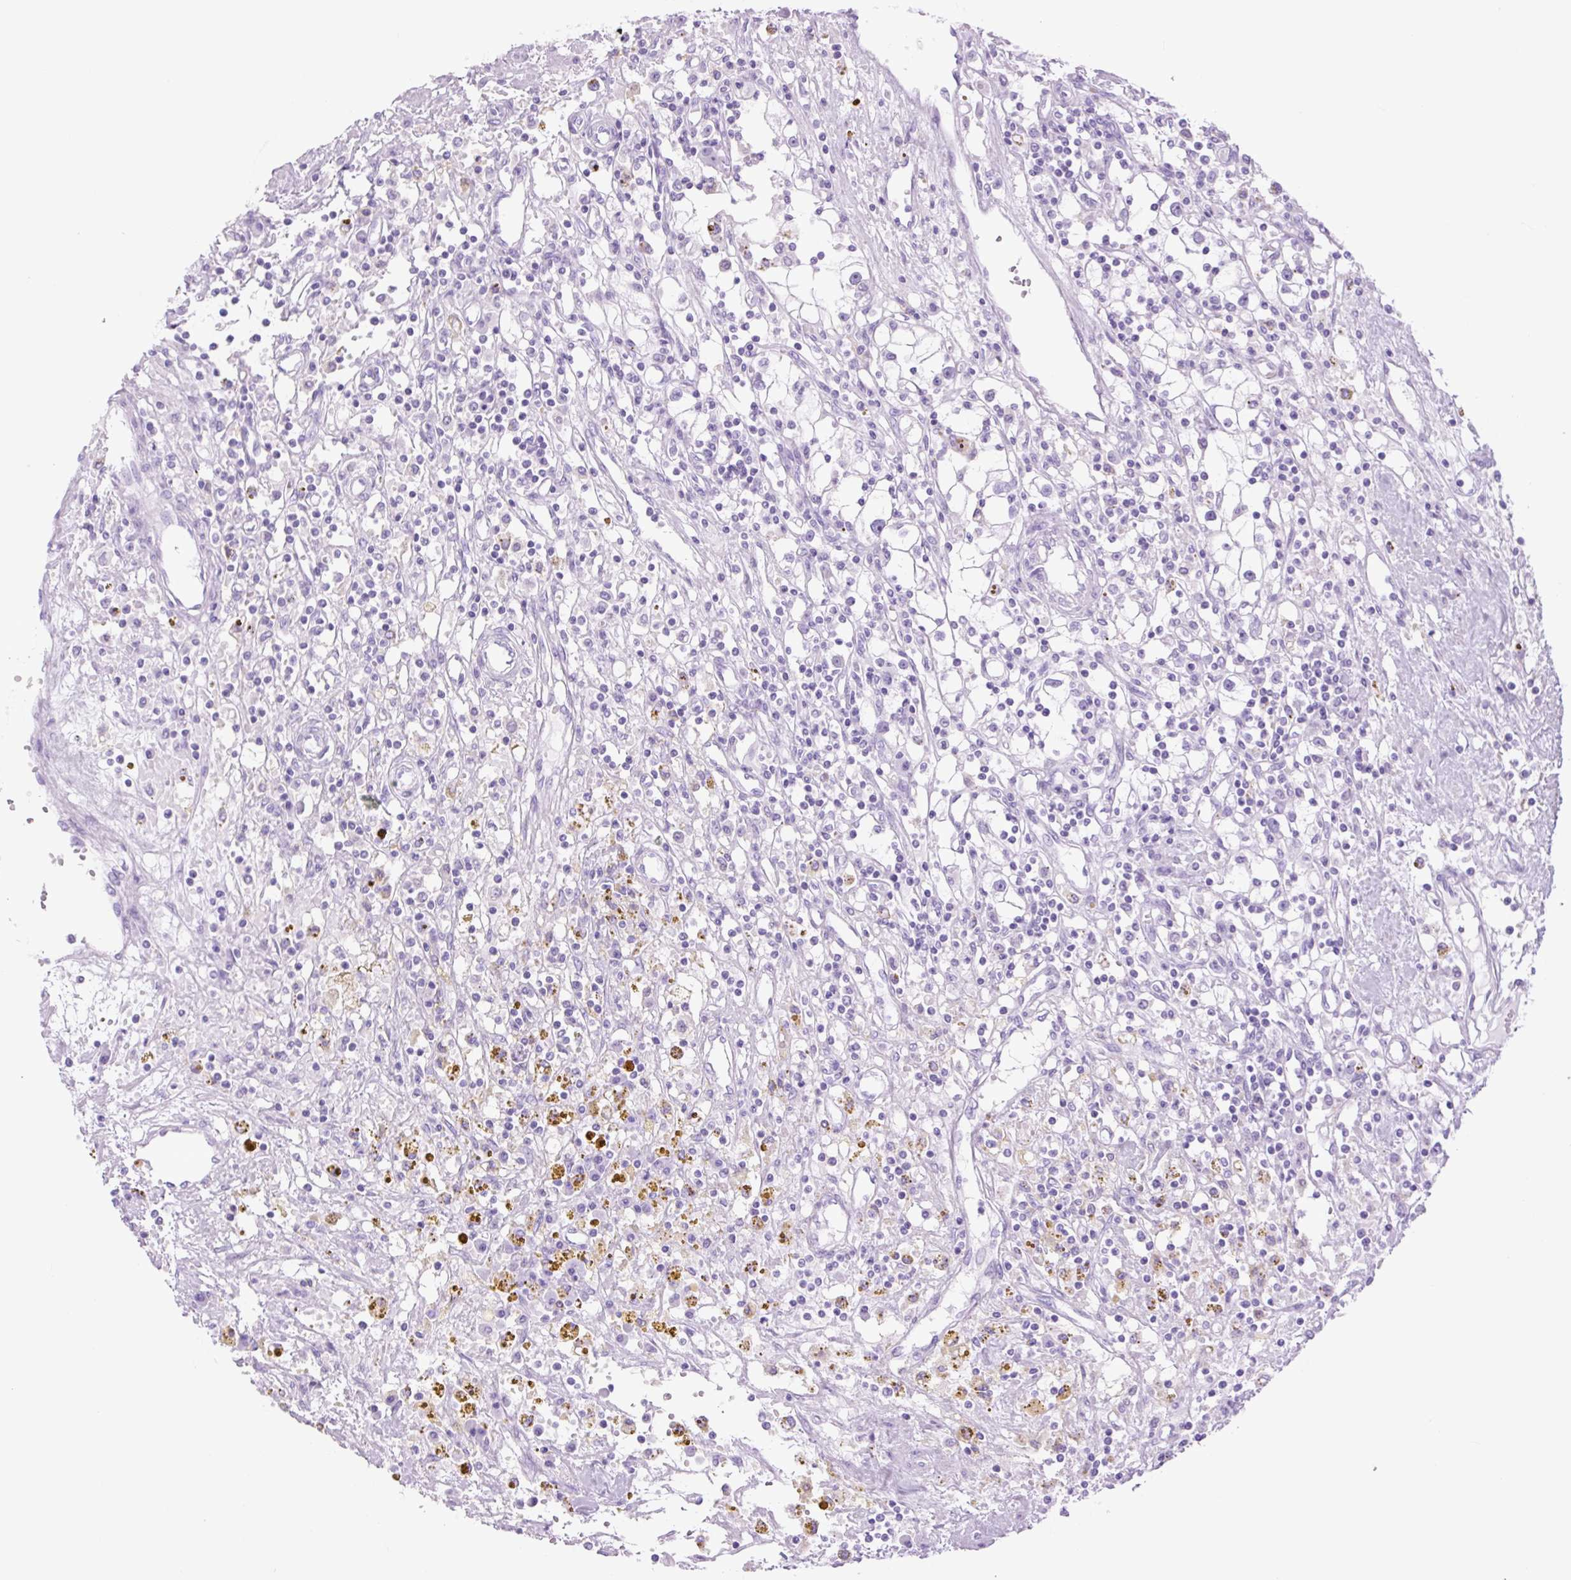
{"staining": {"intensity": "negative", "quantity": "none", "location": "none"}, "tissue": "renal cancer", "cell_type": "Tumor cells", "image_type": "cancer", "snomed": [{"axis": "morphology", "description": "Adenocarcinoma, NOS"}, {"axis": "topography", "description": "Kidney"}], "caption": "This is a histopathology image of immunohistochemistry staining of renal cancer (adenocarcinoma), which shows no staining in tumor cells. (DAB (3,3'-diaminobenzidine) immunohistochemistry with hematoxylin counter stain).", "gene": "TFF2", "patient": {"sex": "male", "age": 56}}